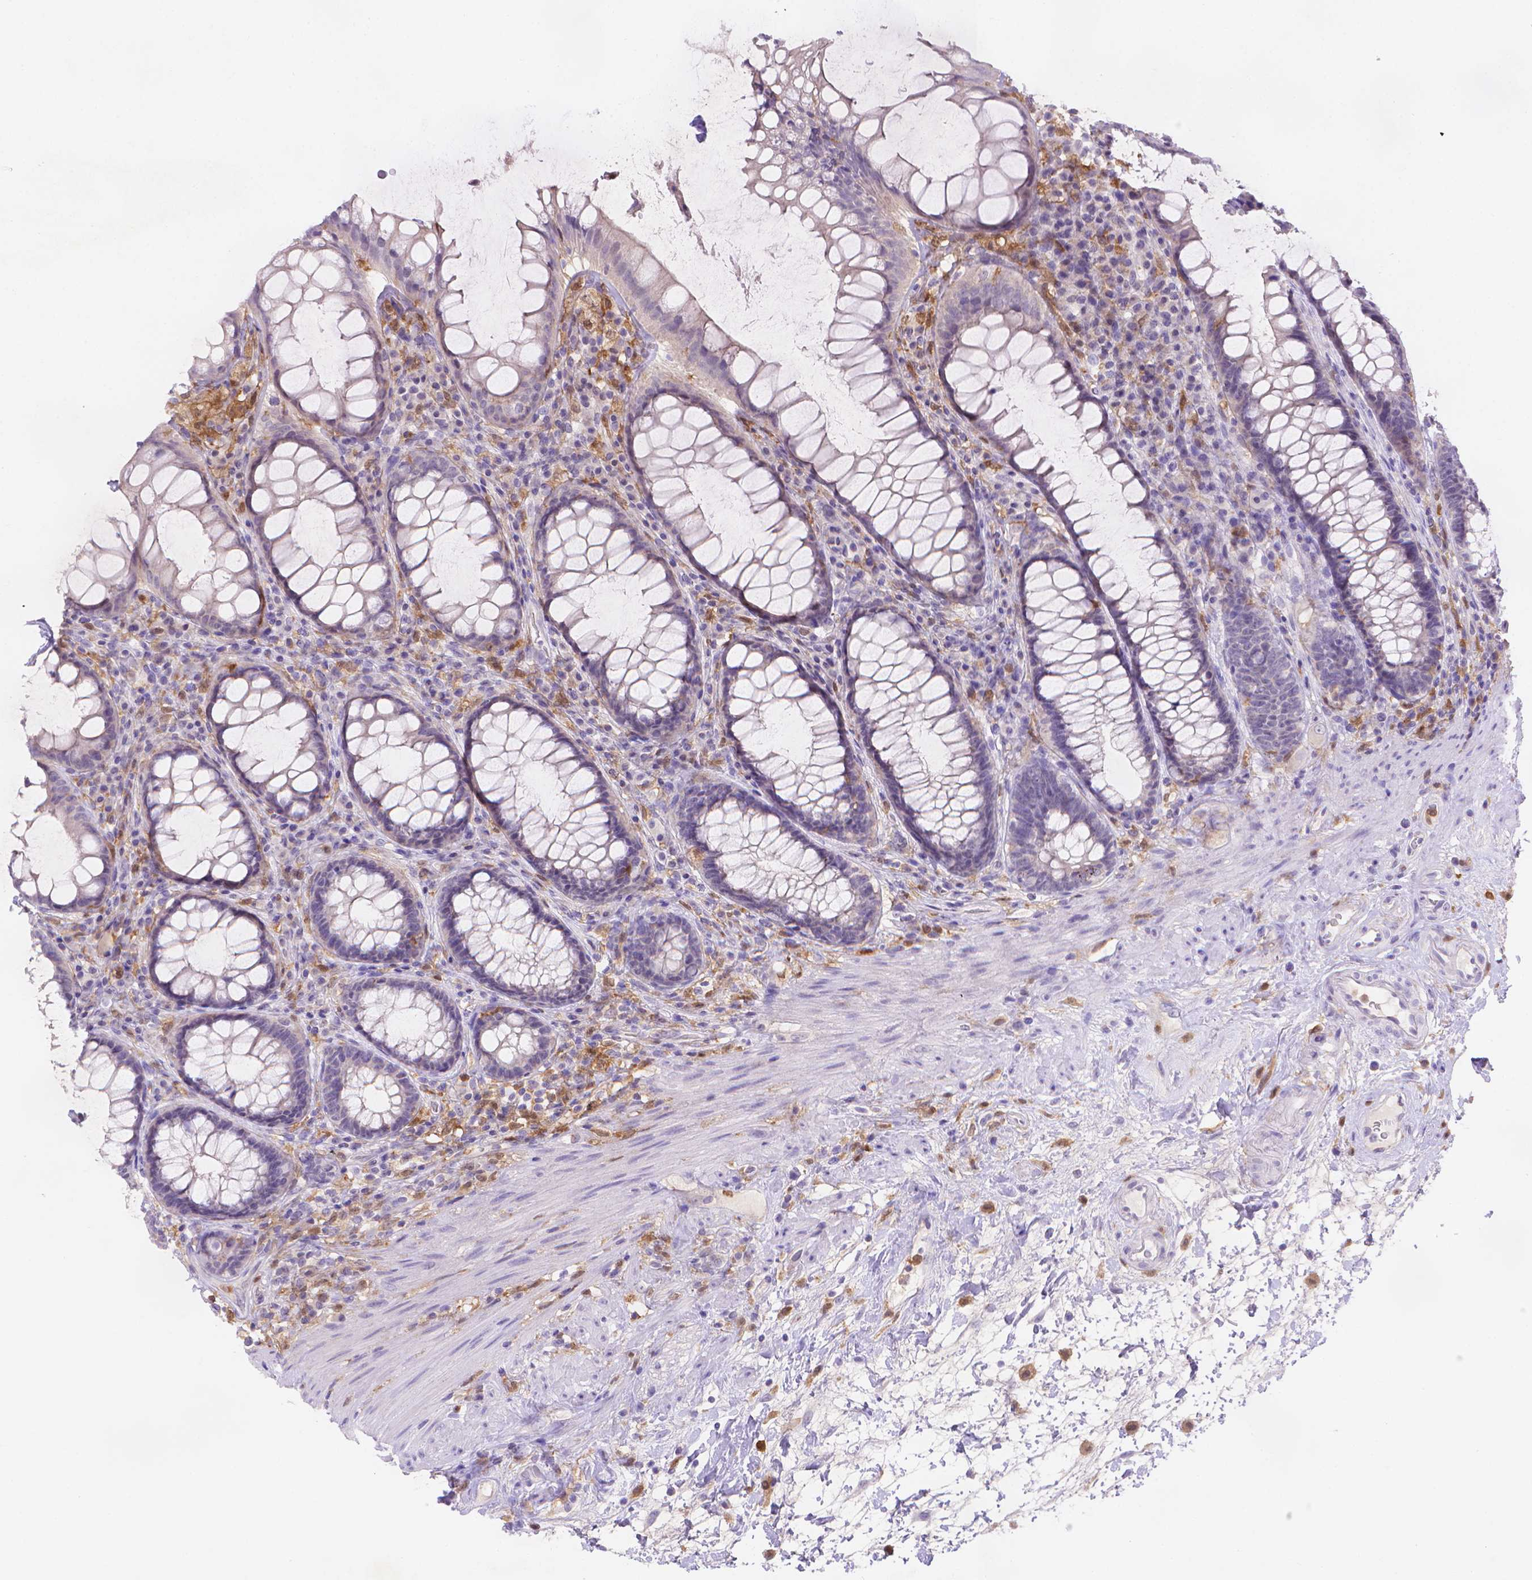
{"staining": {"intensity": "negative", "quantity": "none", "location": "none"}, "tissue": "rectum", "cell_type": "Glandular cells", "image_type": "normal", "snomed": [{"axis": "morphology", "description": "Normal tissue, NOS"}, {"axis": "topography", "description": "Rectum"}], "caption": "Immunohistochemistry micrograph of normal rectum stained for a protein (brown), which displays no expression in glandular cells.", "gene": "FGD2", "patient": {"sex": "male", "age": 72}}